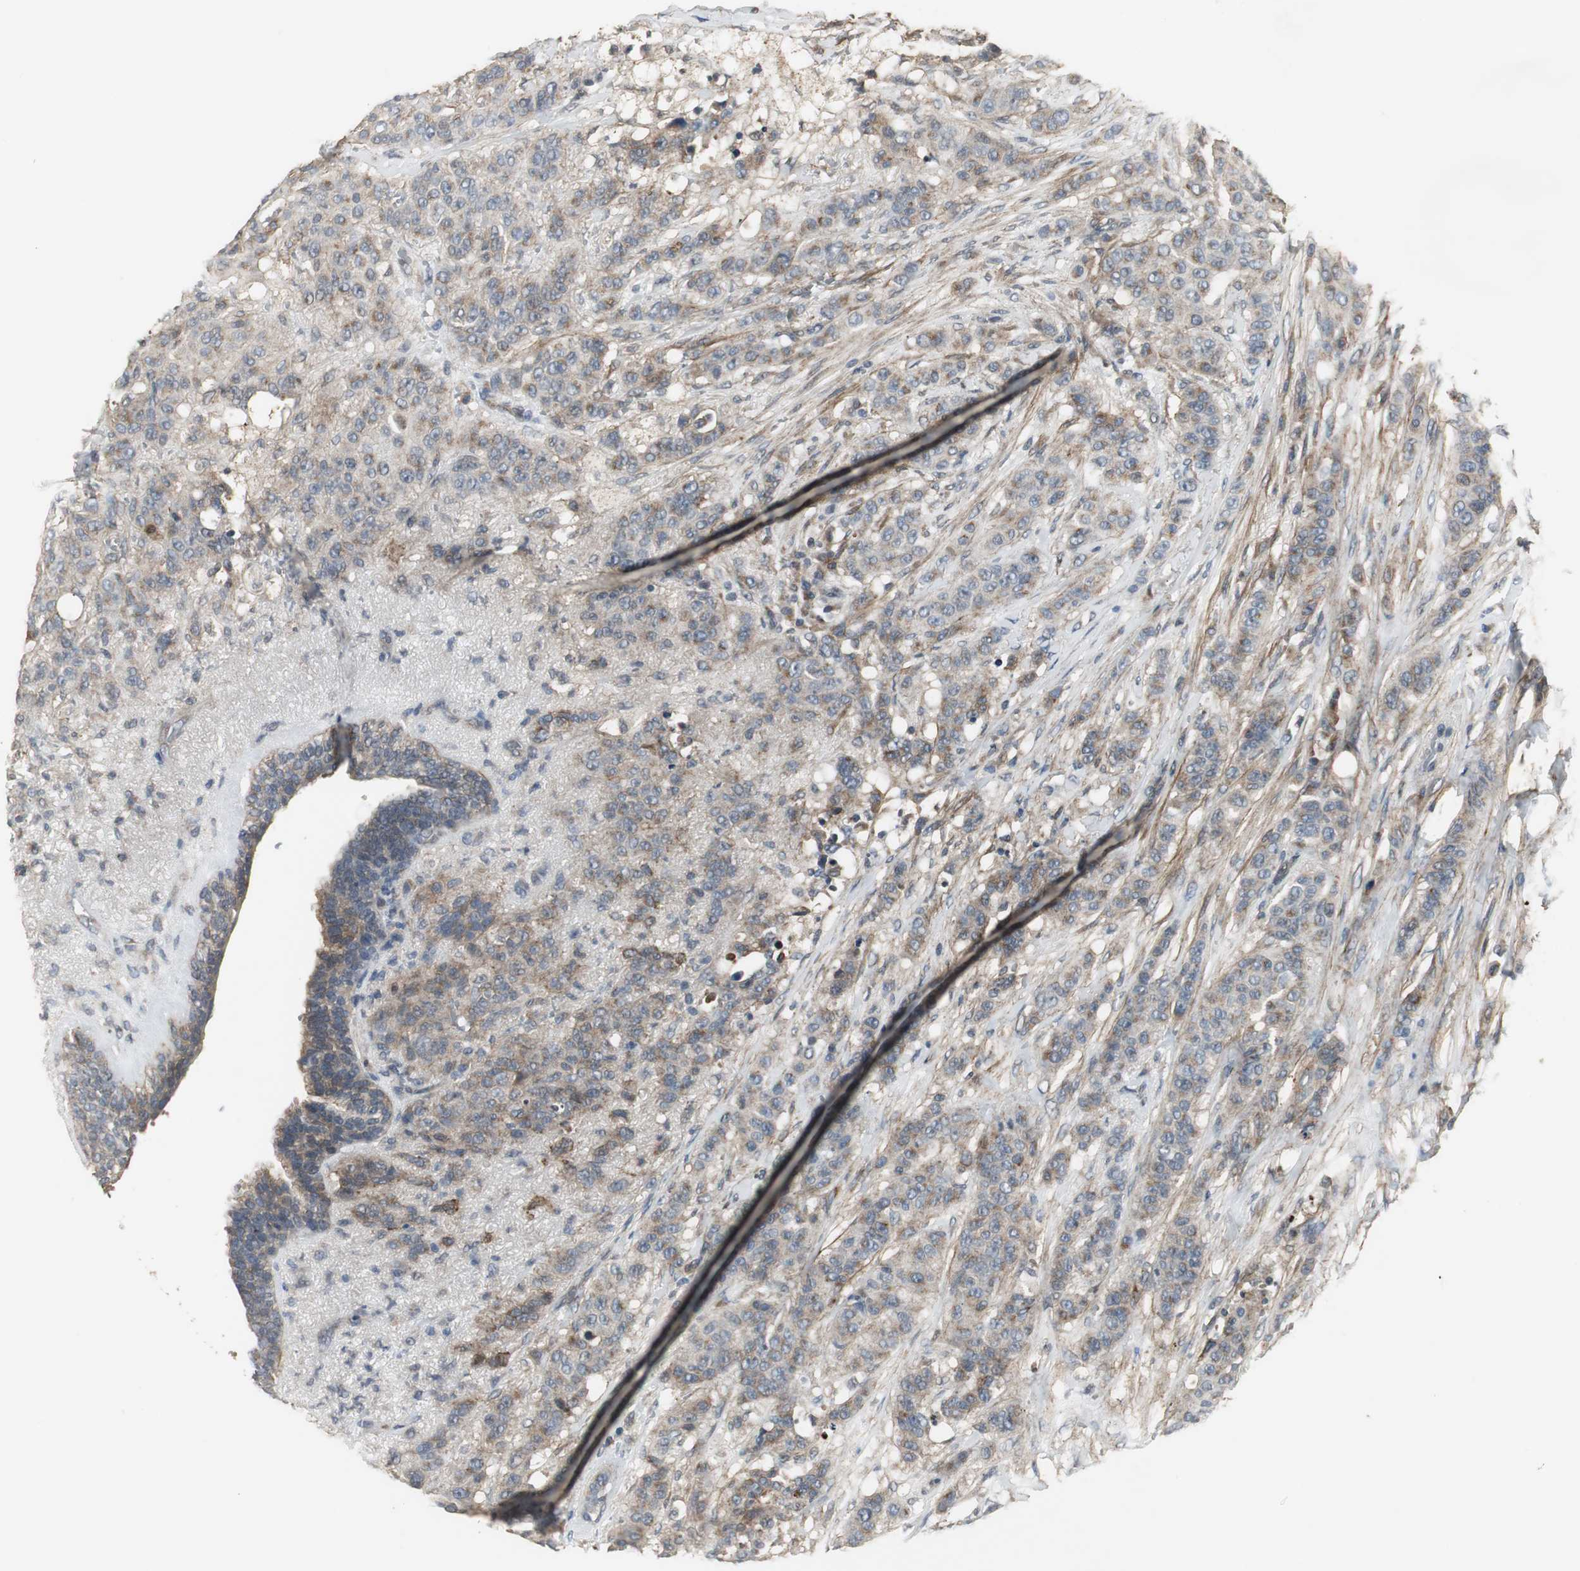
{"staining": {"intensity": "moderate", "quantity": ">75%", "location": "cytoplasmic/membranous"}, "tissue": "breast cancer", "cell_type": "Tumor cells", "image_type": "cancer", "snomed": [{"axis": "morphology", "description": "Duct carcinoma"}, {"axis": "topography", "description": "Breast"}], "caption": "Protein staining by immunohistochemistry reveals moderate cytoplasmic/membranous expression in approximately >75% of tumor cells in invasive ductal carcinoma (breast).", "gene": "JTB", "patient": {"sex": "female", "age": 40}}